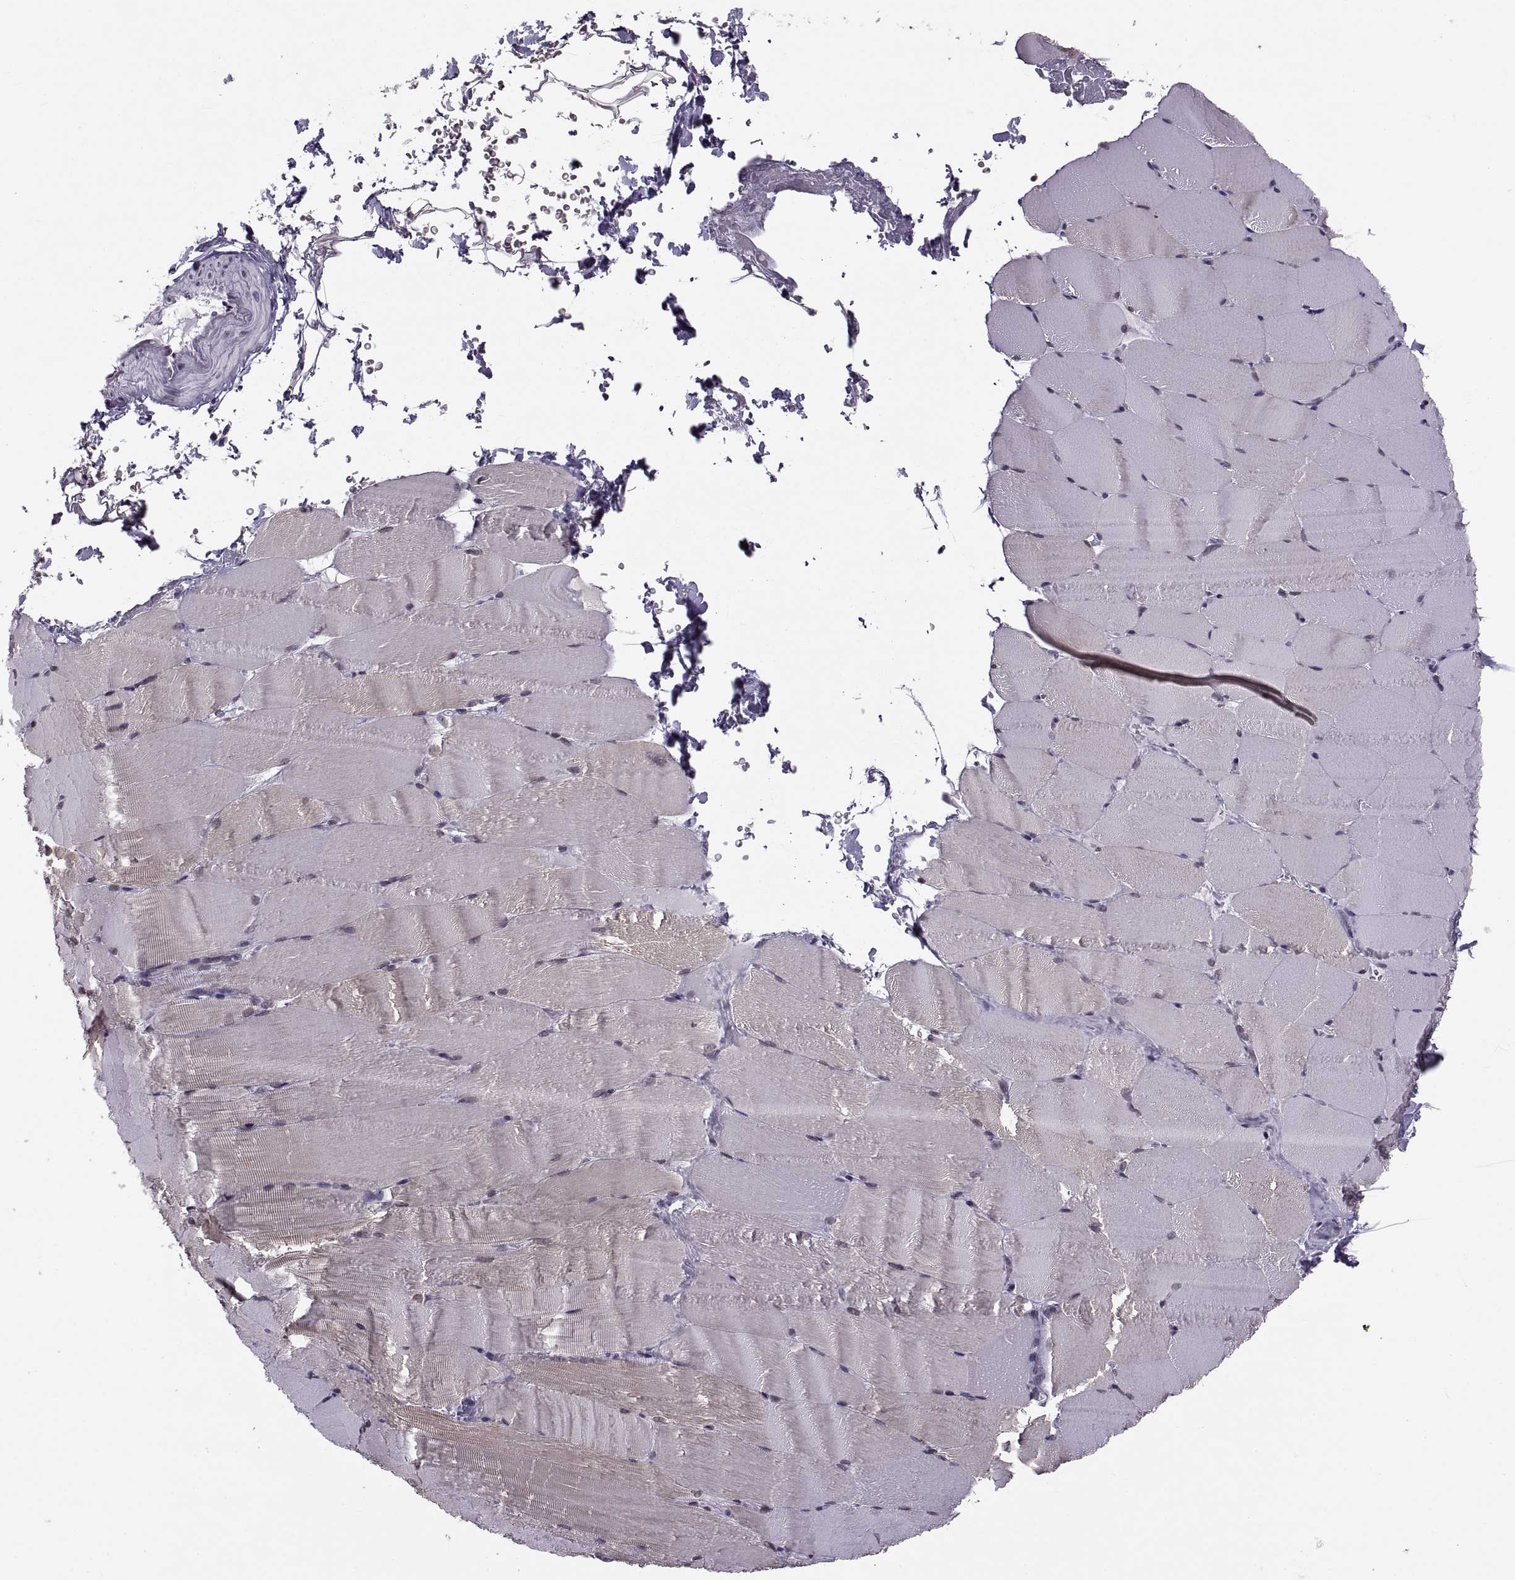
{"staining": {"intensity": "negative", "quantity": "none", "location": "none"}, "tissue": "skeletal muscle", "cell_type": "Myocytes", "image_type": "normal", "snomed": [{"axis": "morphology", "description": "Normal tissue, NOS"}, {"axis": "topography", "description": "Skeletal muscle"}], "caption": "The image shows no staining of myocytes in benign skeletal muscle. Brightfield microscopy of immunohistochemistry stained with DAB (3,3'-diaminobenzidine) (brown) and hematoxylin (blue), captured at high magnification.", "gene": "H1", "patient": {"sex": "female", "age": 37}}